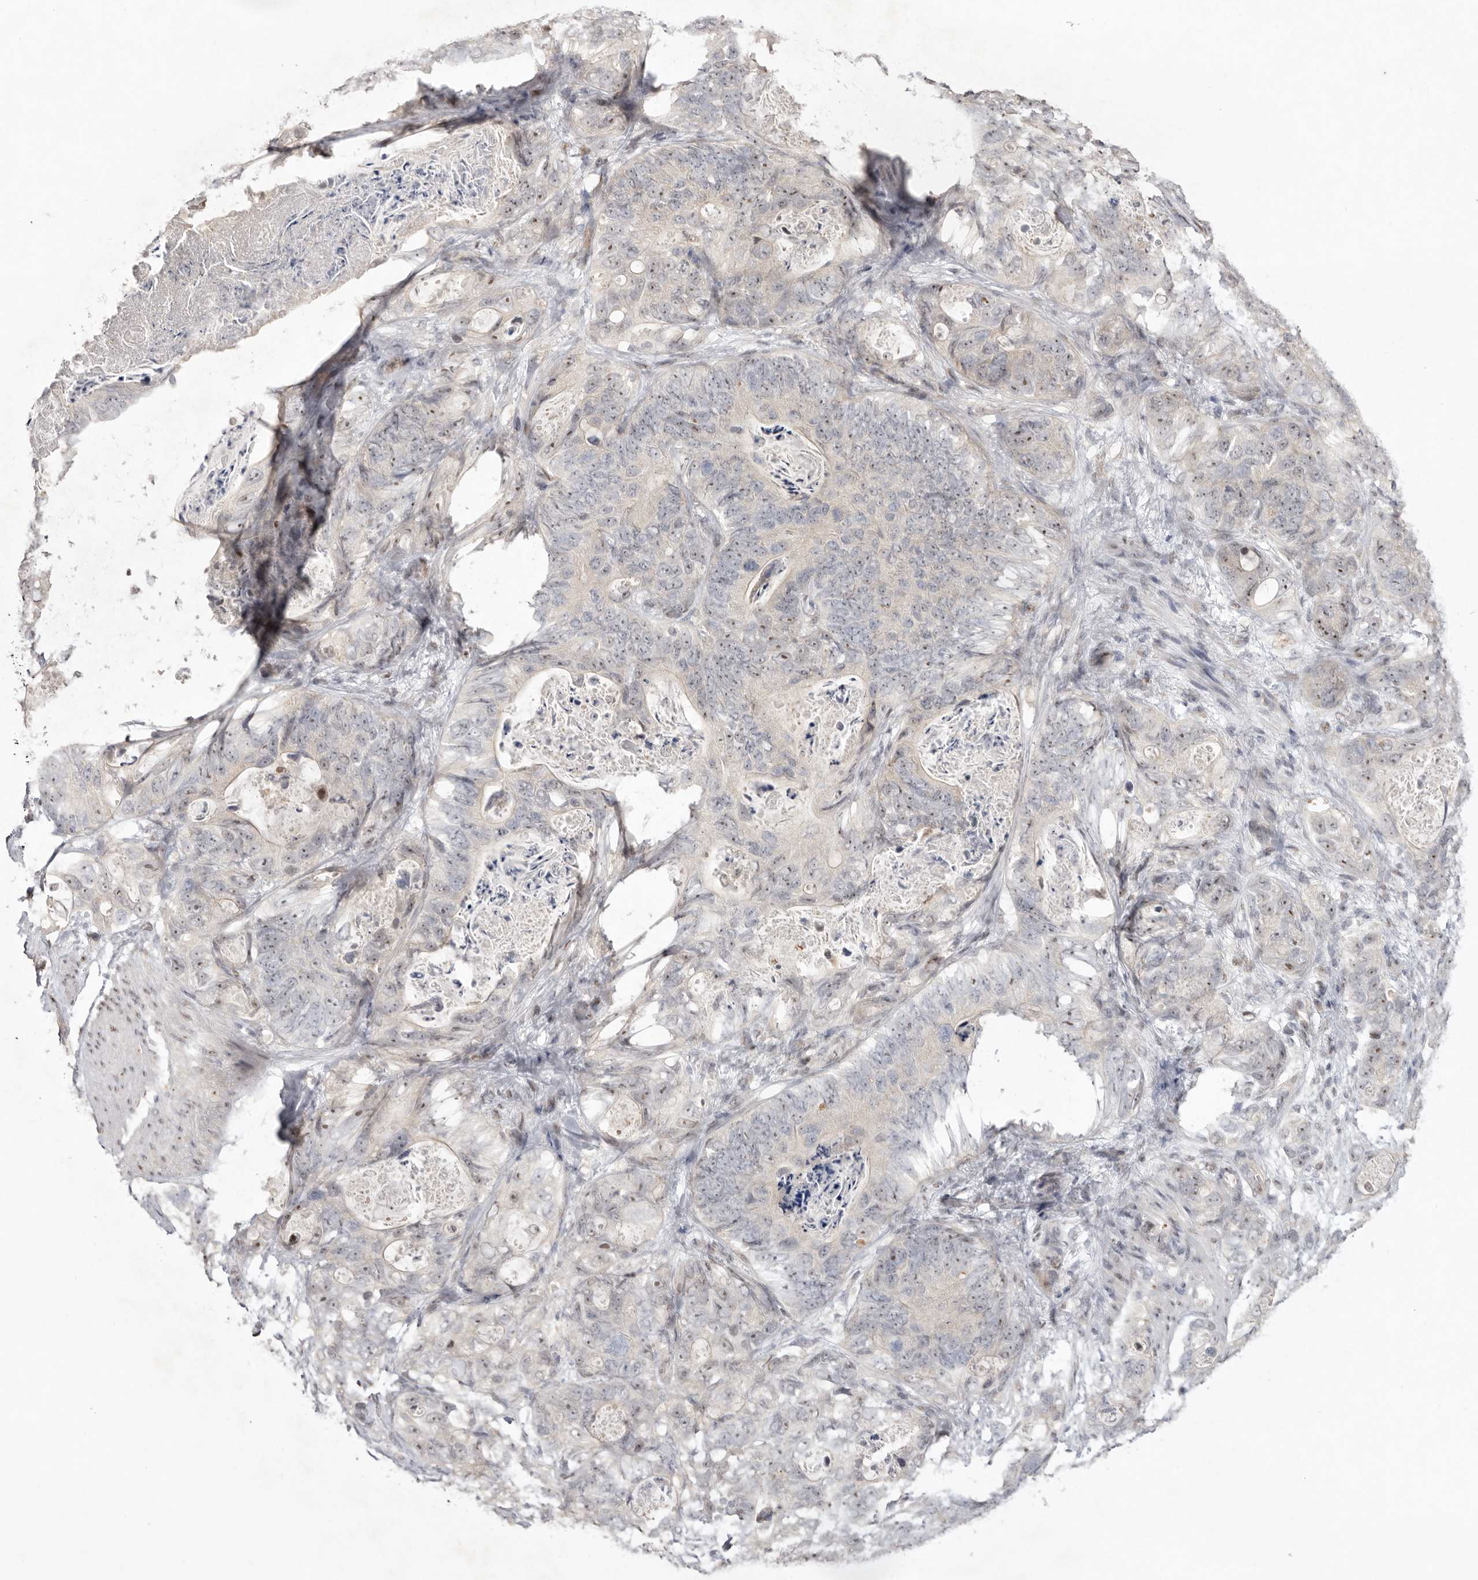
{"staining": {"intensity": "moderate", "quantity": "25%-75%", "location": "nuclear"}, "tissue": "stomach cancer", "cell_type": "Tumor cells", "image_type": "cancer", "snomed": [{"axis": "morphology", "description": "Normal tissue, NOS"}, {"axis": "morphology", "description": "Adenocarcinoma, NOS"}, {"axis": "topography", "description": "Stomach"}], "caption": "A brown stain labels moderate nuclear staining of a protein in stomach cancer tumor cells.", "gene": "TADA1", "patient": {"sex": "female", "age": 89}}